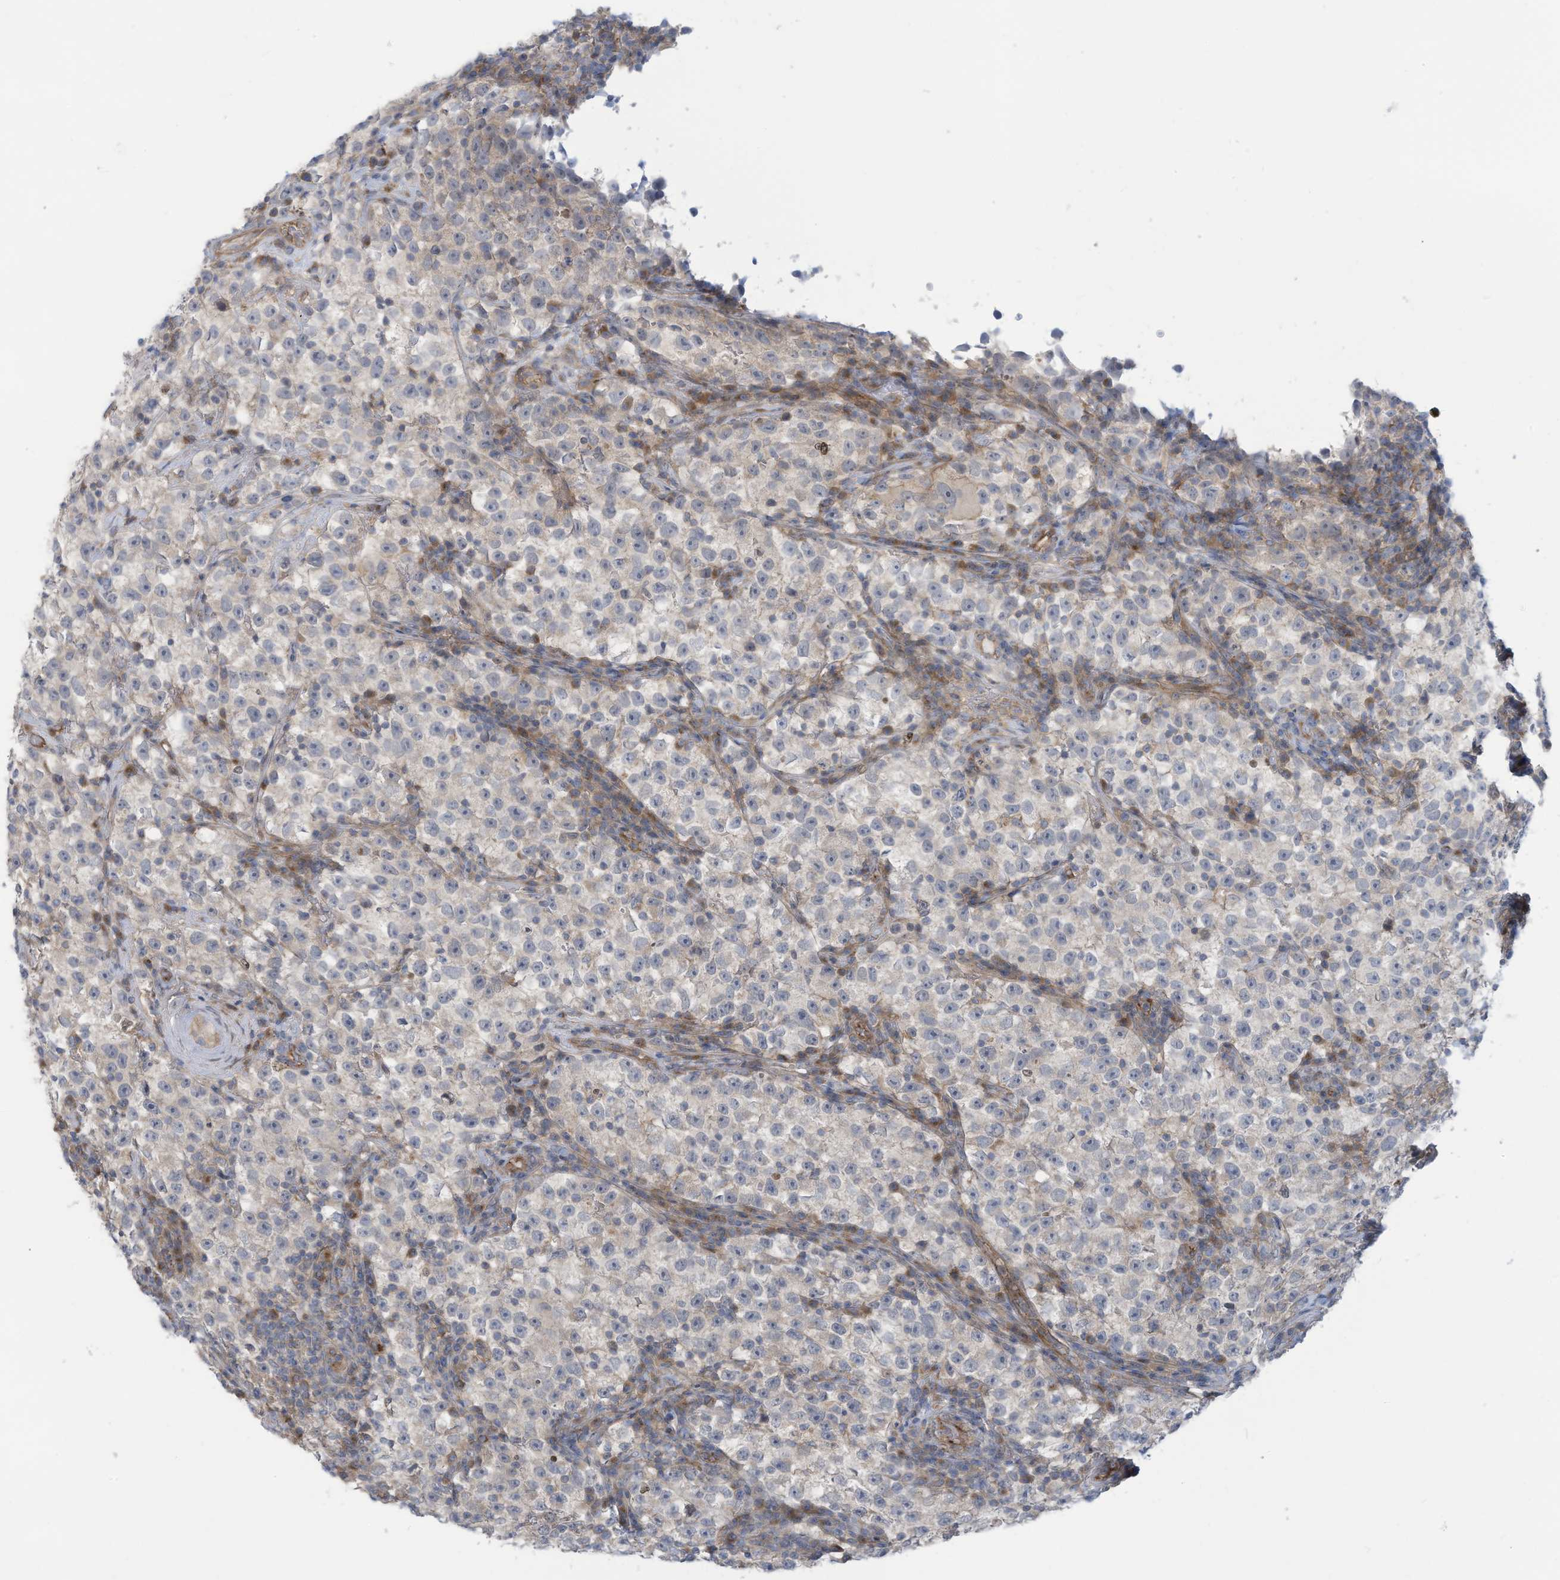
{"staining": {"intensity": "negative", "quantity": "none", "location": "none"}, "tissue": "testis cancer", "cell_type": "Tumor cells", "image_type": "cancer", "snomed": [{"axis": "morphology", "description": "Seminoma, NOS"}, {"axis": "topography", "description": "Testis"}], "caption": "This photomicrograph is of testis cancer (seminoma) stained with immunohistochemistry to label a protein in brown with the nuclei are counter-stained blue. There is no staining in tumor cells. The staining was performed using DAB (3,3'-diaminobenzidine) to visualize the protein expression in brown, while the nuclei were stained in blue with hematoxylin (Magnification: 20x).", "gene": "ADAT2", "patient": {"sex": "male", "age": 22}}